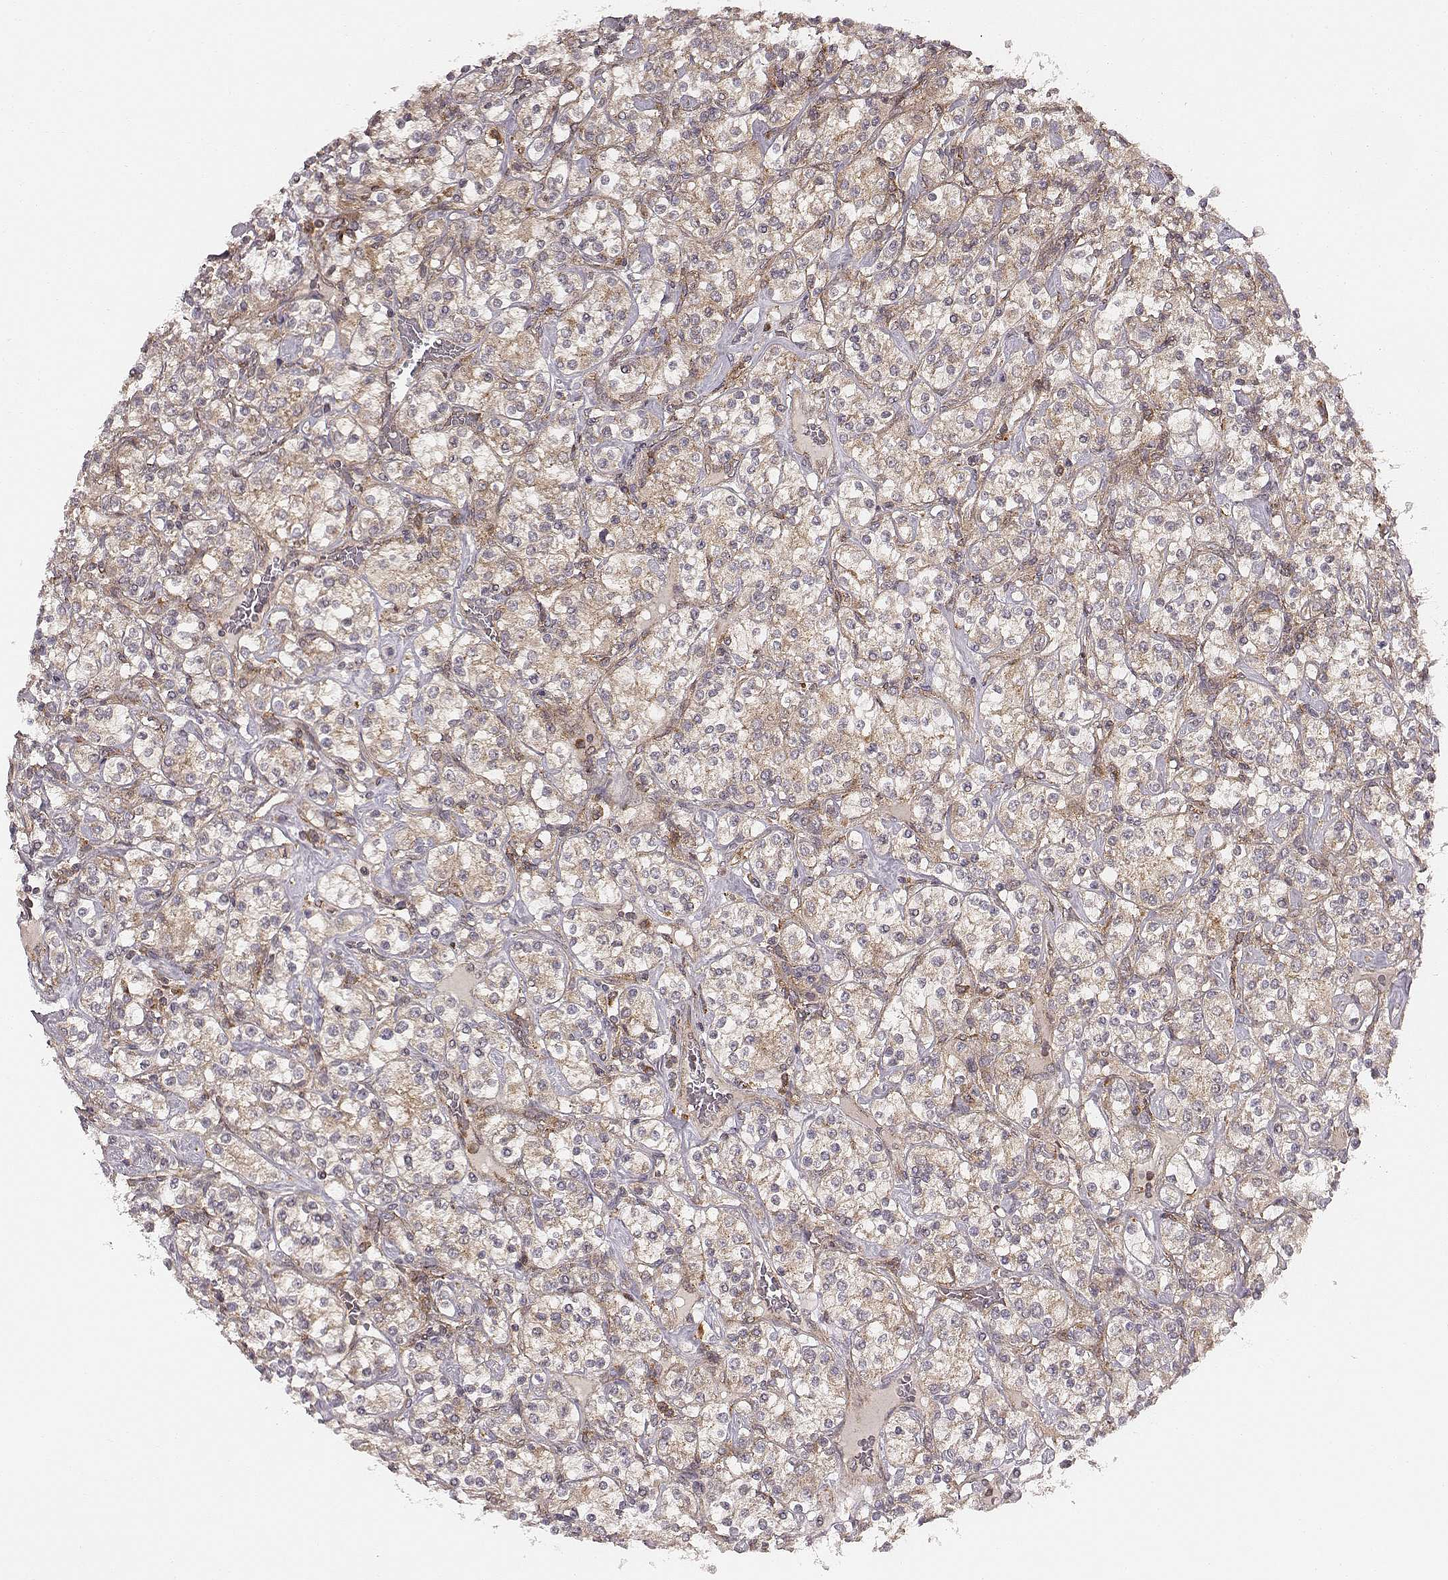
{"staining": {"intensity": "moderate", "quantity": ">75%", "location": "cytoplasmic/membranous"}, "tissue": "renal cancer", "cell_type": "Tumor cells", "image_type": "cancer", "snomed": [{"axis": "morphology", "description": "Adenocarcinoma, NOS"}, {"axis": "topography", "description": "Kidney"}], "caption": "IHC histopathology image of neoplastic tissue: human renal cancer stained using immunohistochemistry (IHC) shows medium levels of moderate protein expression localized specifically in the cytoplasmic/membranous of tumor cells, appearing as a cytoplasmic/membranous brown color.", "gene": "VPS26A", "patient": {"sex": "male", "age": 77}}